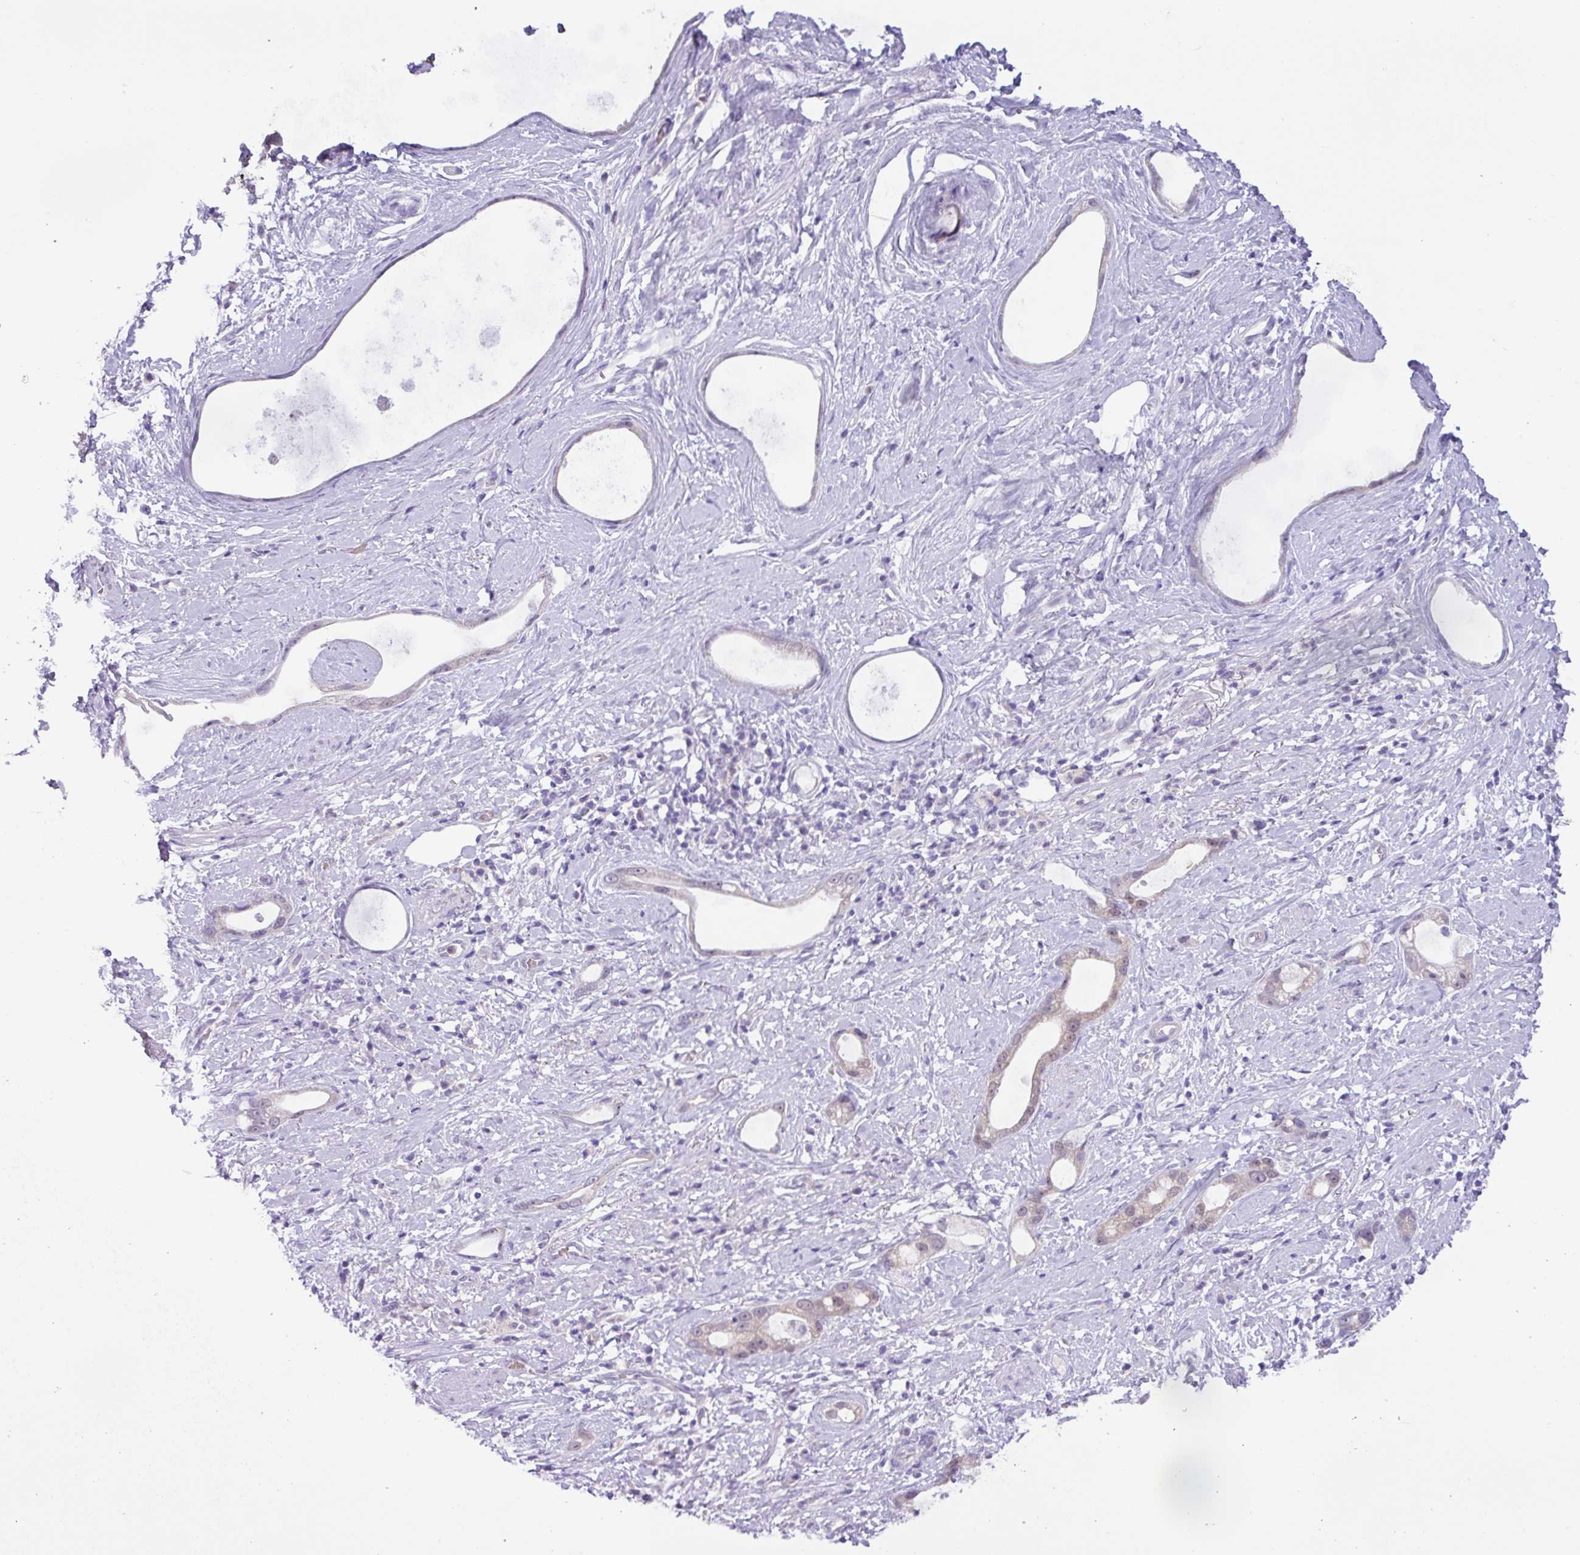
{"staining": {"intensity": "weak", "quantity": "25%-75%", "location": "nuclear"}, "tissue": "stomach cancer", "cell_type": "Tumor cells", "image_type": "cancer", "snomed": [{"axis": "morphology", "description": "Adenocarcinoma, NOS"}, {"axis": "topography", "description": "Stomach"}], "caption": "IHC (DAB (3,3'-diaminobenzidine)) staining of stomach cancer (adenocarcinoma) reveals weak nuclear protein staining in about 25%-75% of tumor cells. Immunohistochemistry stains the protein of interest in brown and the nuclei are stained blue.", "gene": "TONSL", "patient": {"sex": "male", "age": 55}}